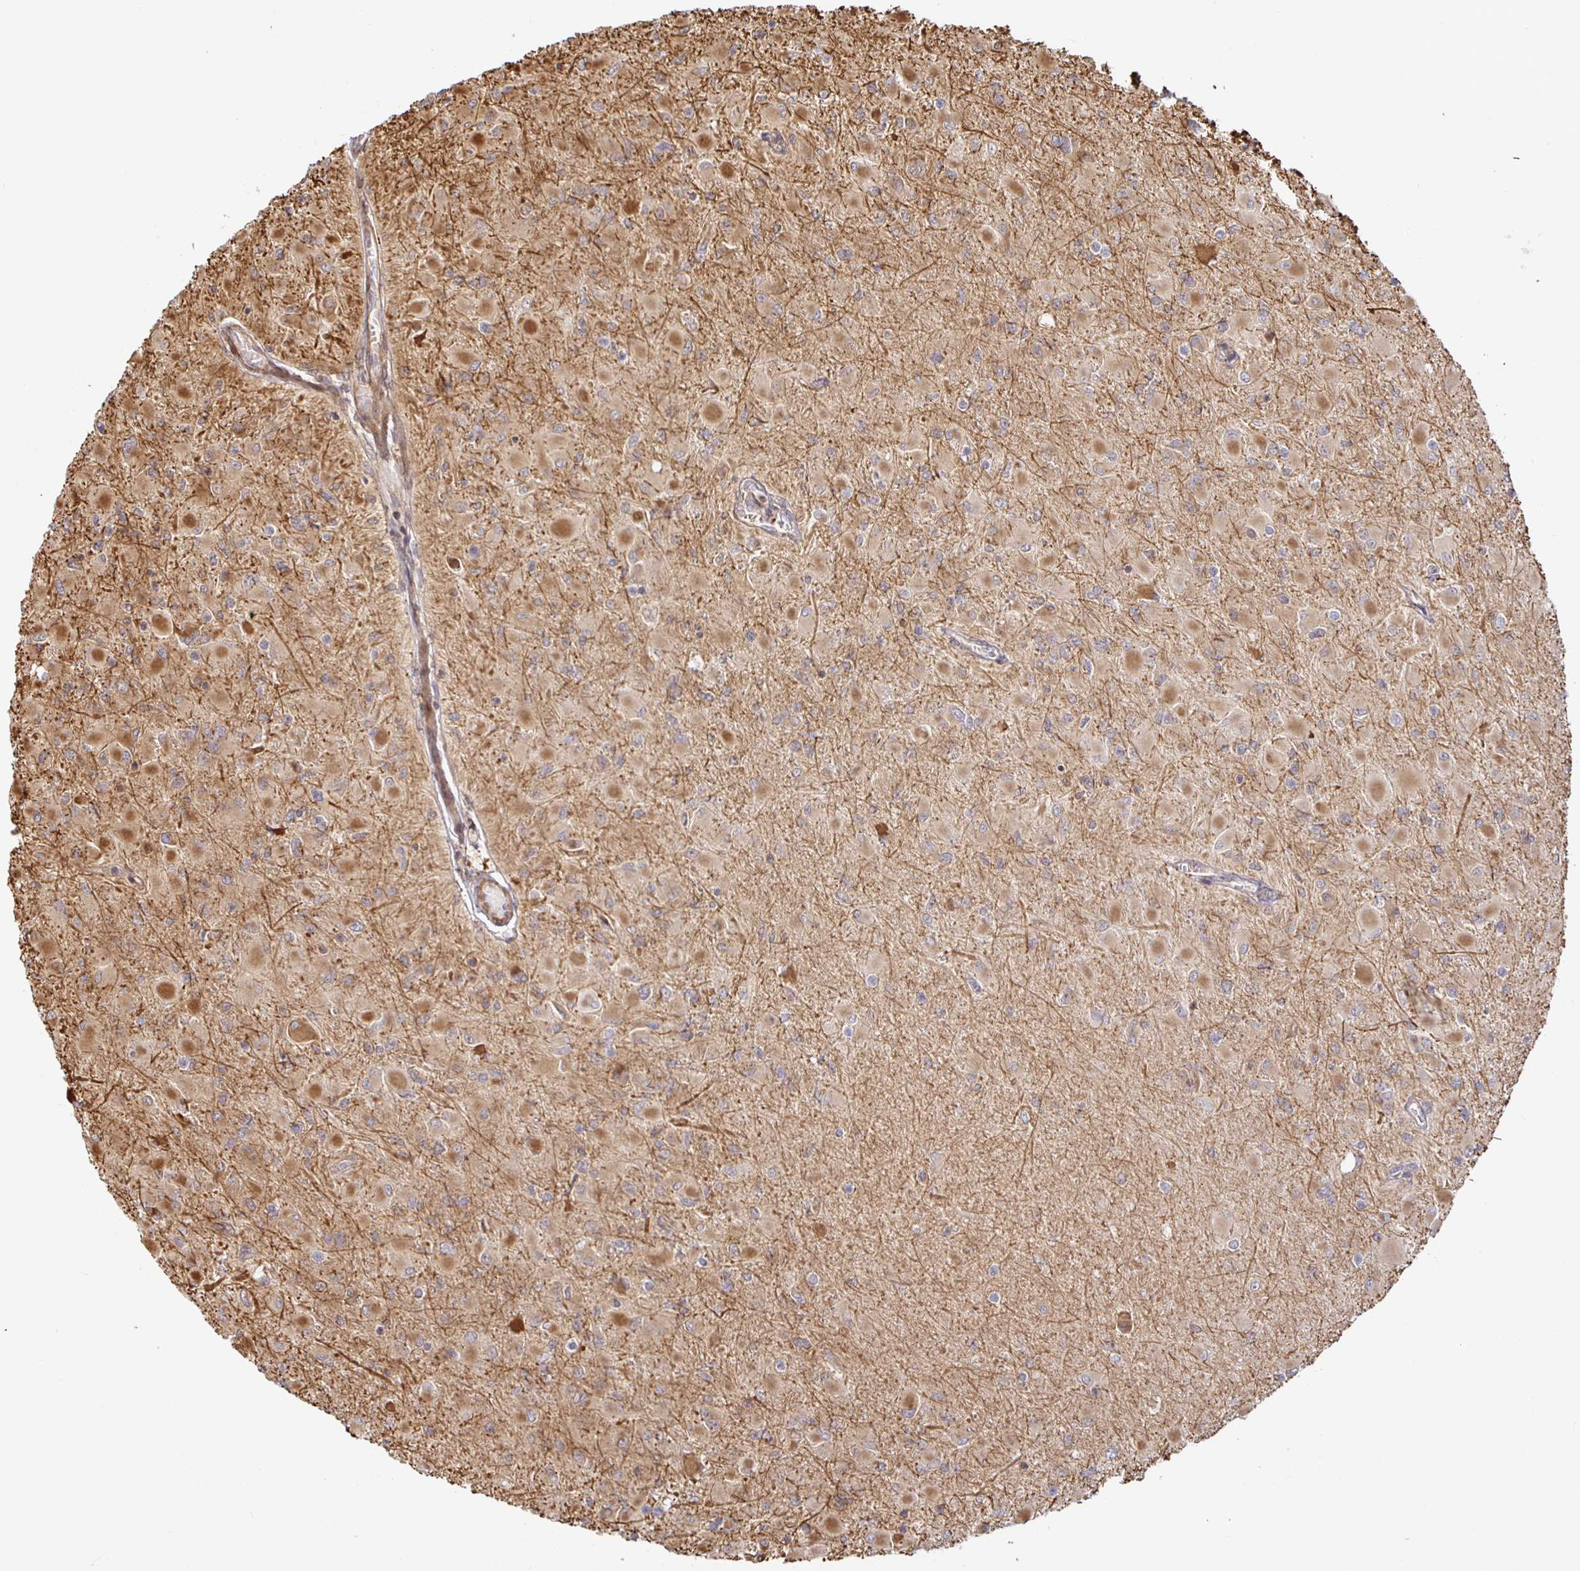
{"staining": {"intensity": "moderate", "quantity": ">75%", "location": "cytoplasmic/membranous"}, "tissue": "glioma", "cell_type": "Tumor cells", "image_type": "cancer", "snomed": [{"axis": "morphology", "description": "Glioma, malignant, High grade"}, {"axis": "topography", "description": "Cerebral cortex"}], "caption": "Glioma was stained to show a protein in brown. There is medium levels of moderate cytoplasmic/membranous expression in about >75% of tumor cells.", "gene": "STRAP", "patient": {"sex": "female", "age": 36}}